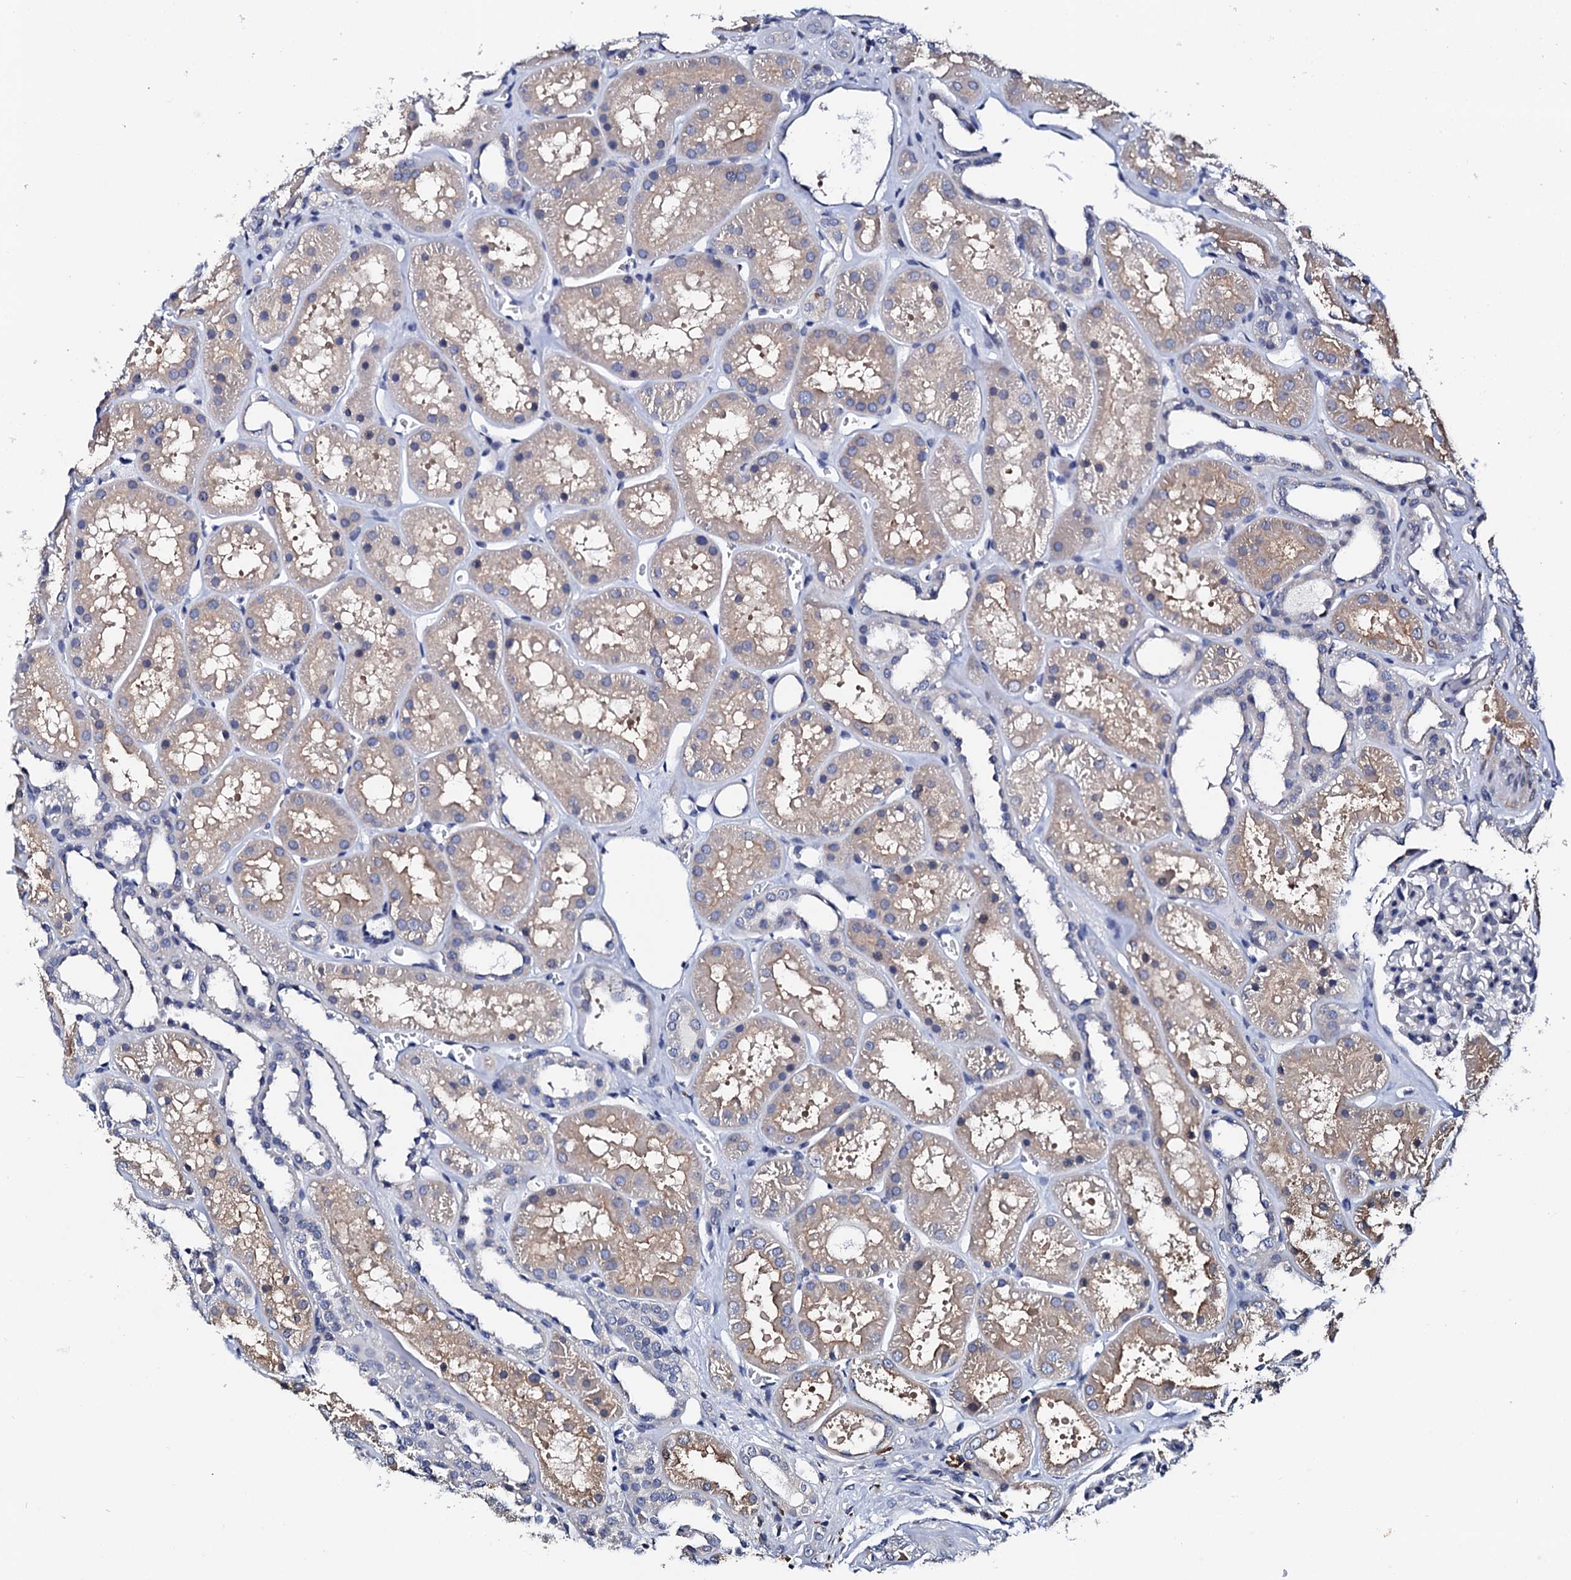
{"staining": {"intensity": "negative", "quantity": "none", "location": "none"}, "tissue": "kidney", "cell_type": "Cells in glomeruli", "image_type": "normal", "snomed": [{"axis": "morphology", "description": "Normal tissue, NOS"}, {"axis": "topography", "description": "Kidney"}], "caption": "This is an IHC image of benign human kidney. There is no expression in cells in glomeruli.", "gene": "NUP58", "patient": {"sex": "female", "age": 41}}